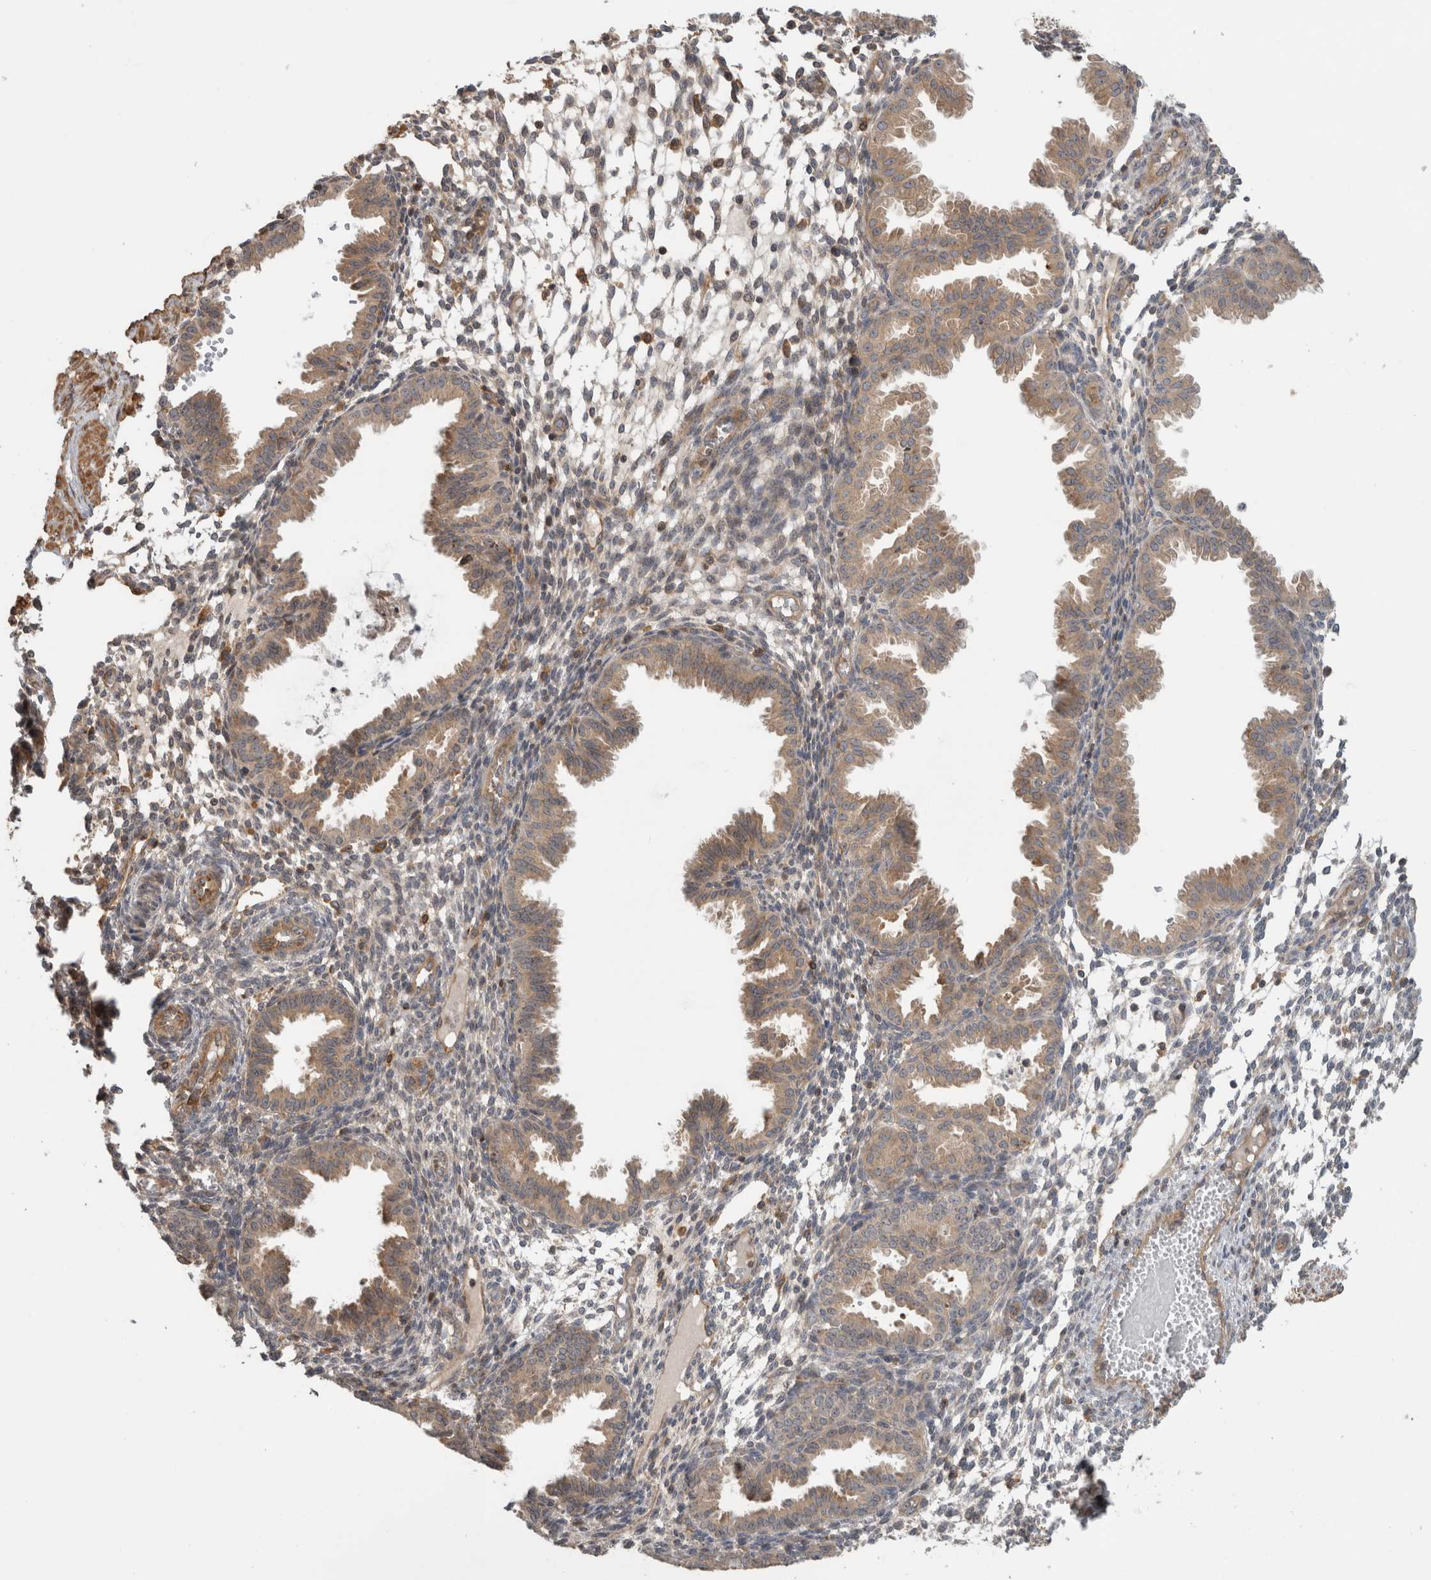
{"staining": {"intensity": "weak", "quantity": "<25%", "location": "cytoplasmic/membranous"}, "tissue": "endometrium", "cell_type": "Cells in endometrial stroma", "image_type": "normal", "snomed": [{"axis": "morphology", "description": "Normal tissue, NOS"}, {"axis": "topography", "description": "Endometrium"}], "caption": "Photomicrograph shows no significant protein staining in cells in endometrial stroma of unremarkable endometrium.", "gene": "WASF2", "patient": {"sex": "female", "age": 33}}